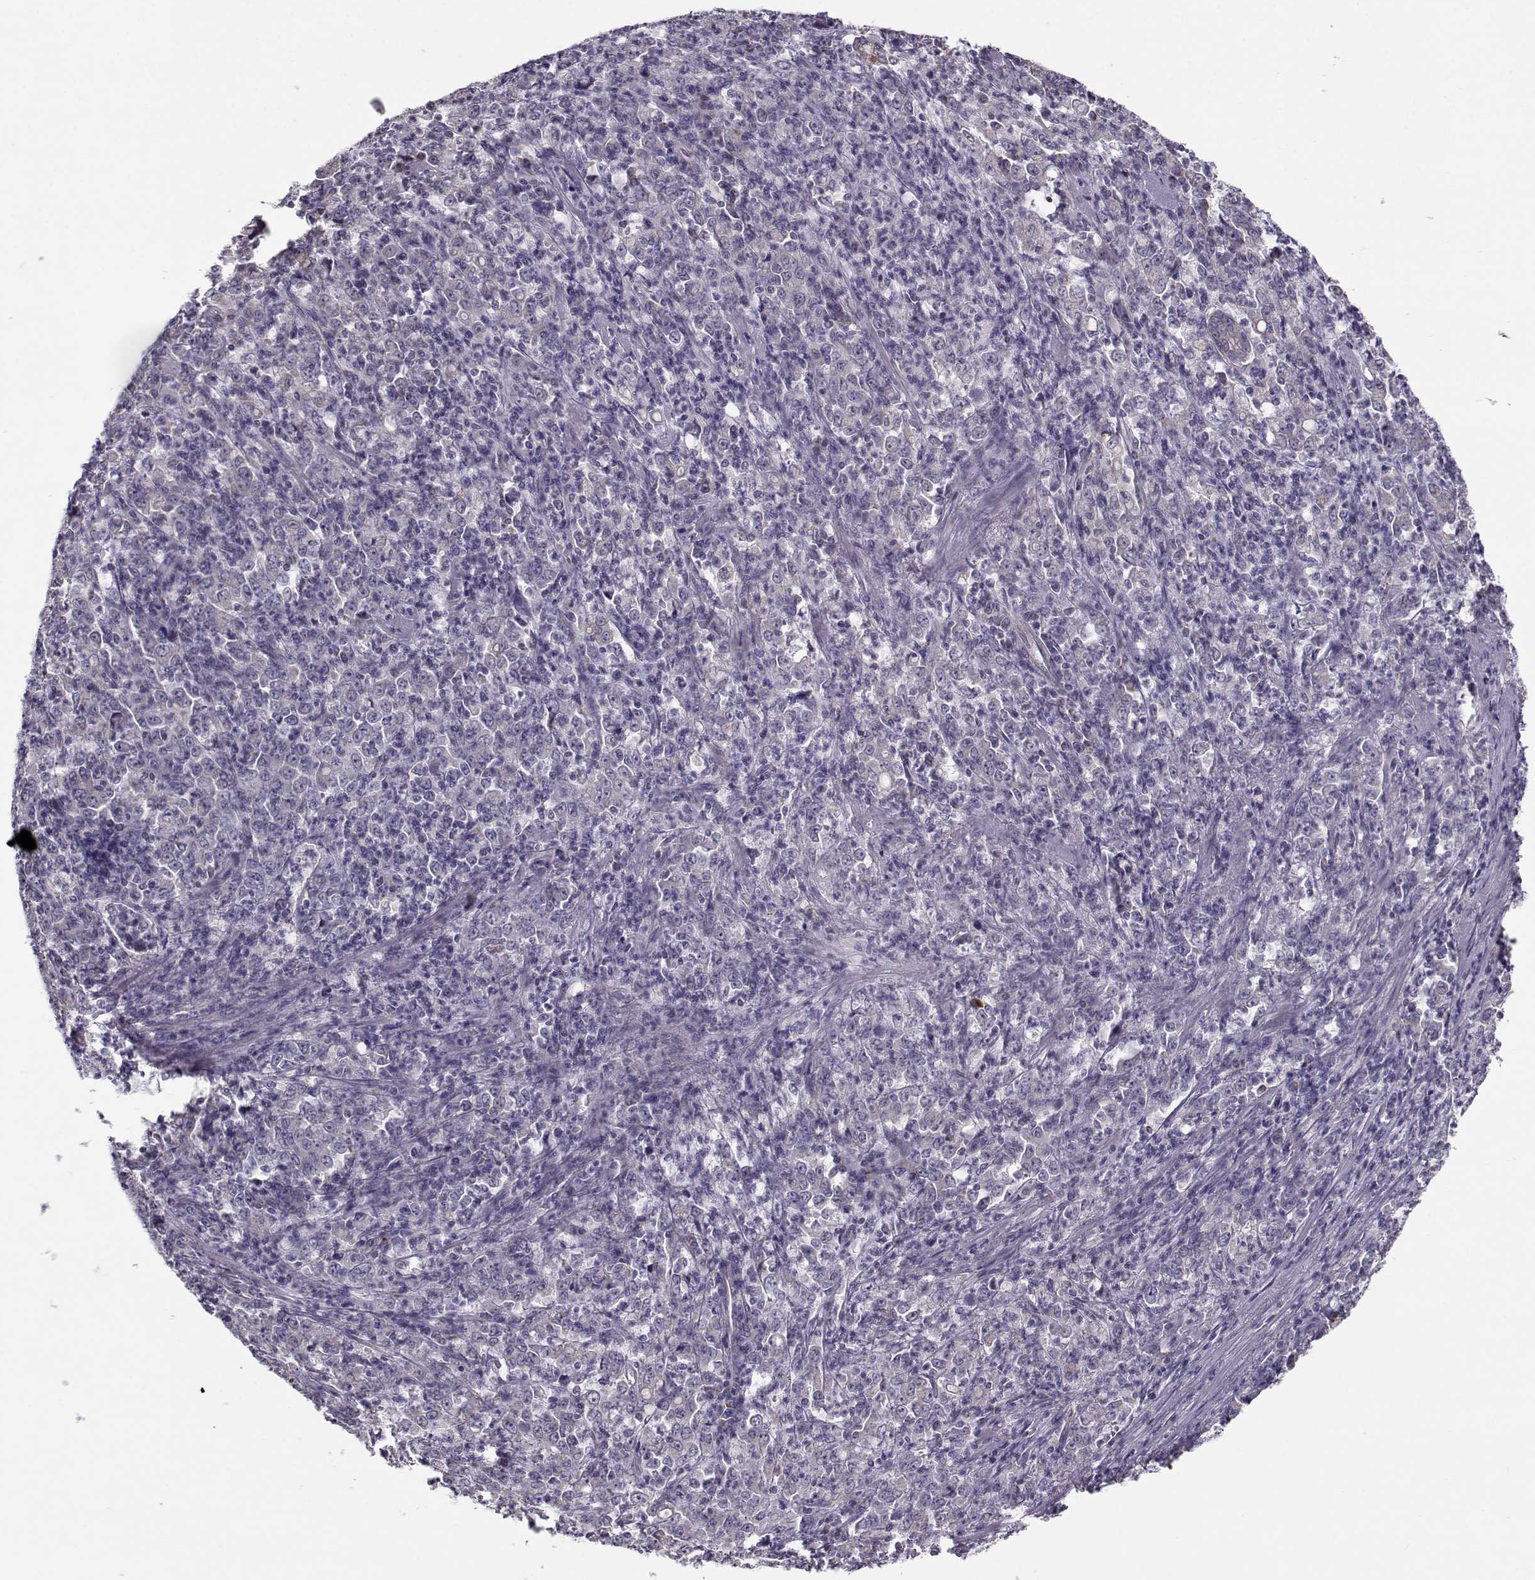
{"staining": {"intensity": "negative", "quantity": "none", "location": "none"}, "tissue": "stomach cancer", "cell_type": "Tumor cells", "image_type": "cancer", "snomed": [{"axis": "morphology", "description": "Adenocarcinoma, NOS"}, {"axis": "topography", "description": "Stomach, lower"}], "caption": "Micrograph shows no protein positivity in tumor cells of adenocarcinoma (stomach) tissue.", "gene": "KLF17", "patient": {"sex": "female", "age": 71}}